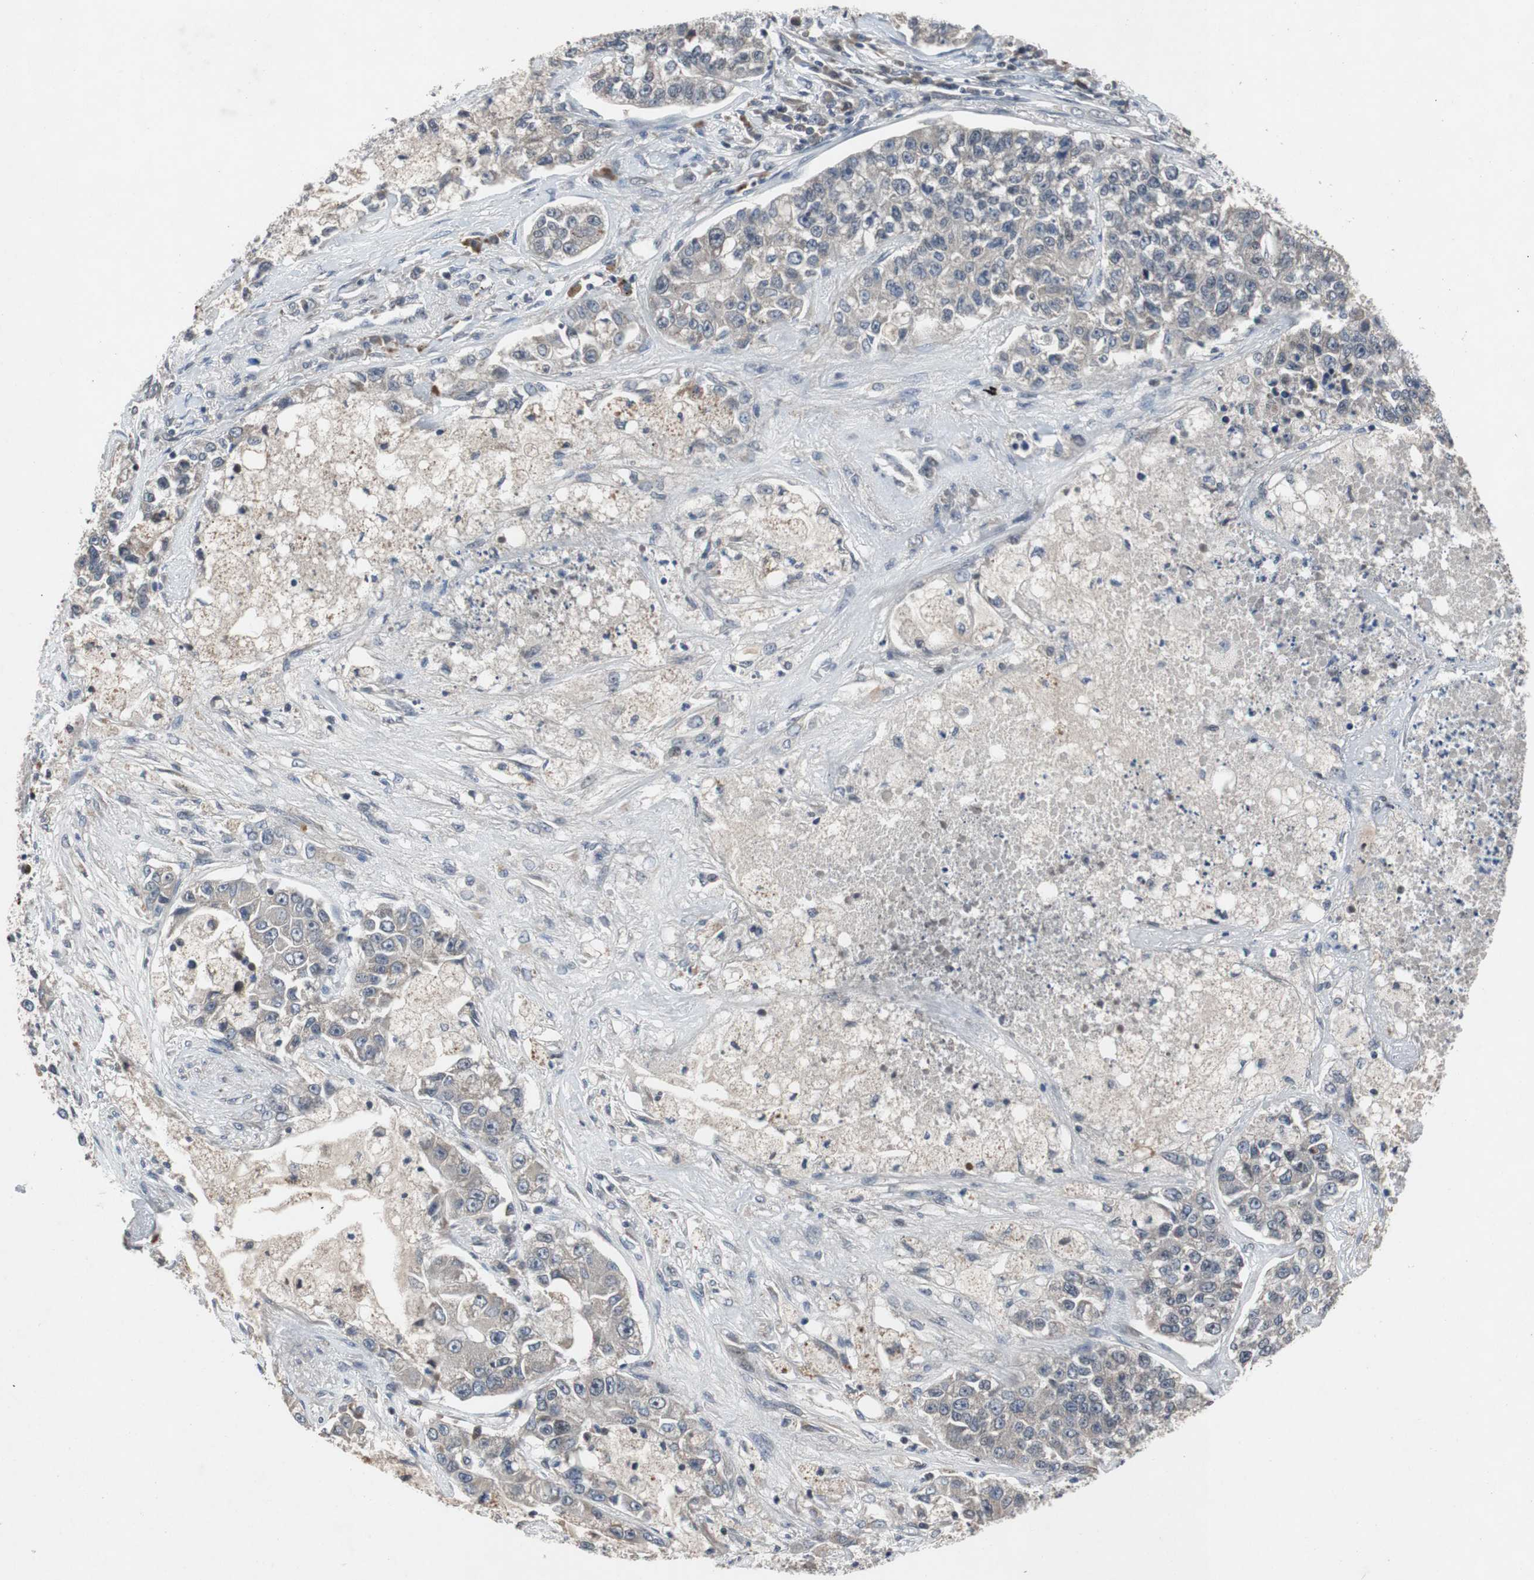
{"staining": {"intensity": "negative", "quantity": "none", "location": "none"}, "tissue": "lung cancer", "cell_type": "Tumor cells", "image_type": "cancer", "snomed": [{"axis": "morphology", "description": "Adenocarcinoma, NOS"}, {"axis": "topography", "description": "Lung"}], "caption": "Immunohistochemistry photomicrograph of lung cancer (adenocarcinoma) stained for a protein (brown), which shows no staining in tumor cells. (DAB (3,3'-diaminobenzidine) immunohistochemistry with hematoxylin counter stain).", "gene": "TP63", "patient": {"sex": "male", "age": 49}}